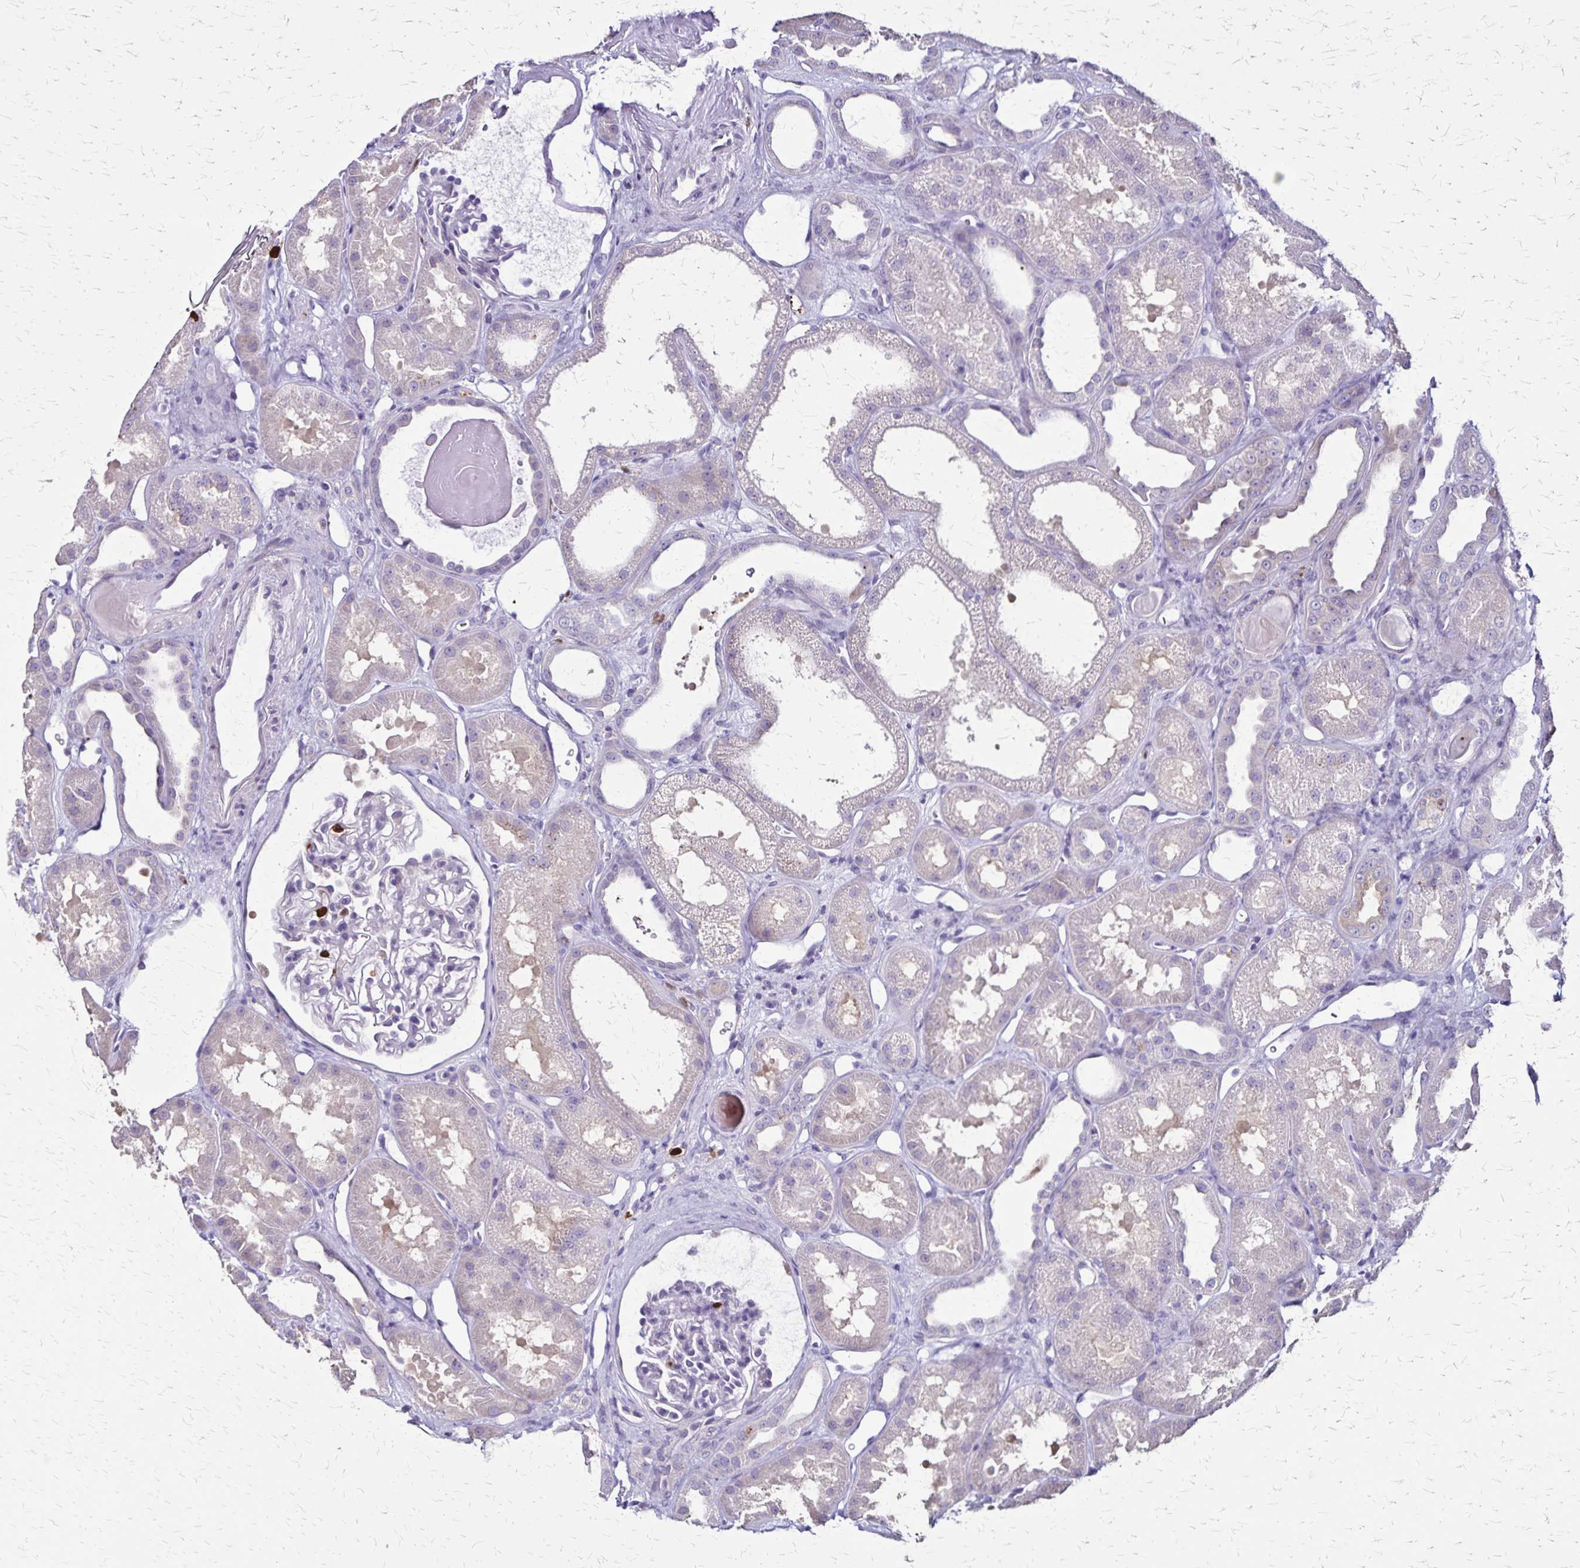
{"staining": {"intensity": "negative", "quantity": "none", "location": "none"}, "tissue": "kidney", "cell_type": "Cells in glomeruli", "image_type": "normal", "snomed": [{"axis": "morphology", "description": "Normal tissue, NOS"}, {"axis": "topography", "description": "Kidney"}], "caption": "Immunohistochemical staining of normal human kidney exhibits no significant expression in cells in glomeruli. (Stains: DAB immunohistochemistry with hematoxylin counter stain, Microscopy: brightfield microscopy at high magnification).", "gene": "ULBP3", "patient": {"sex": "male", "age": 61}}